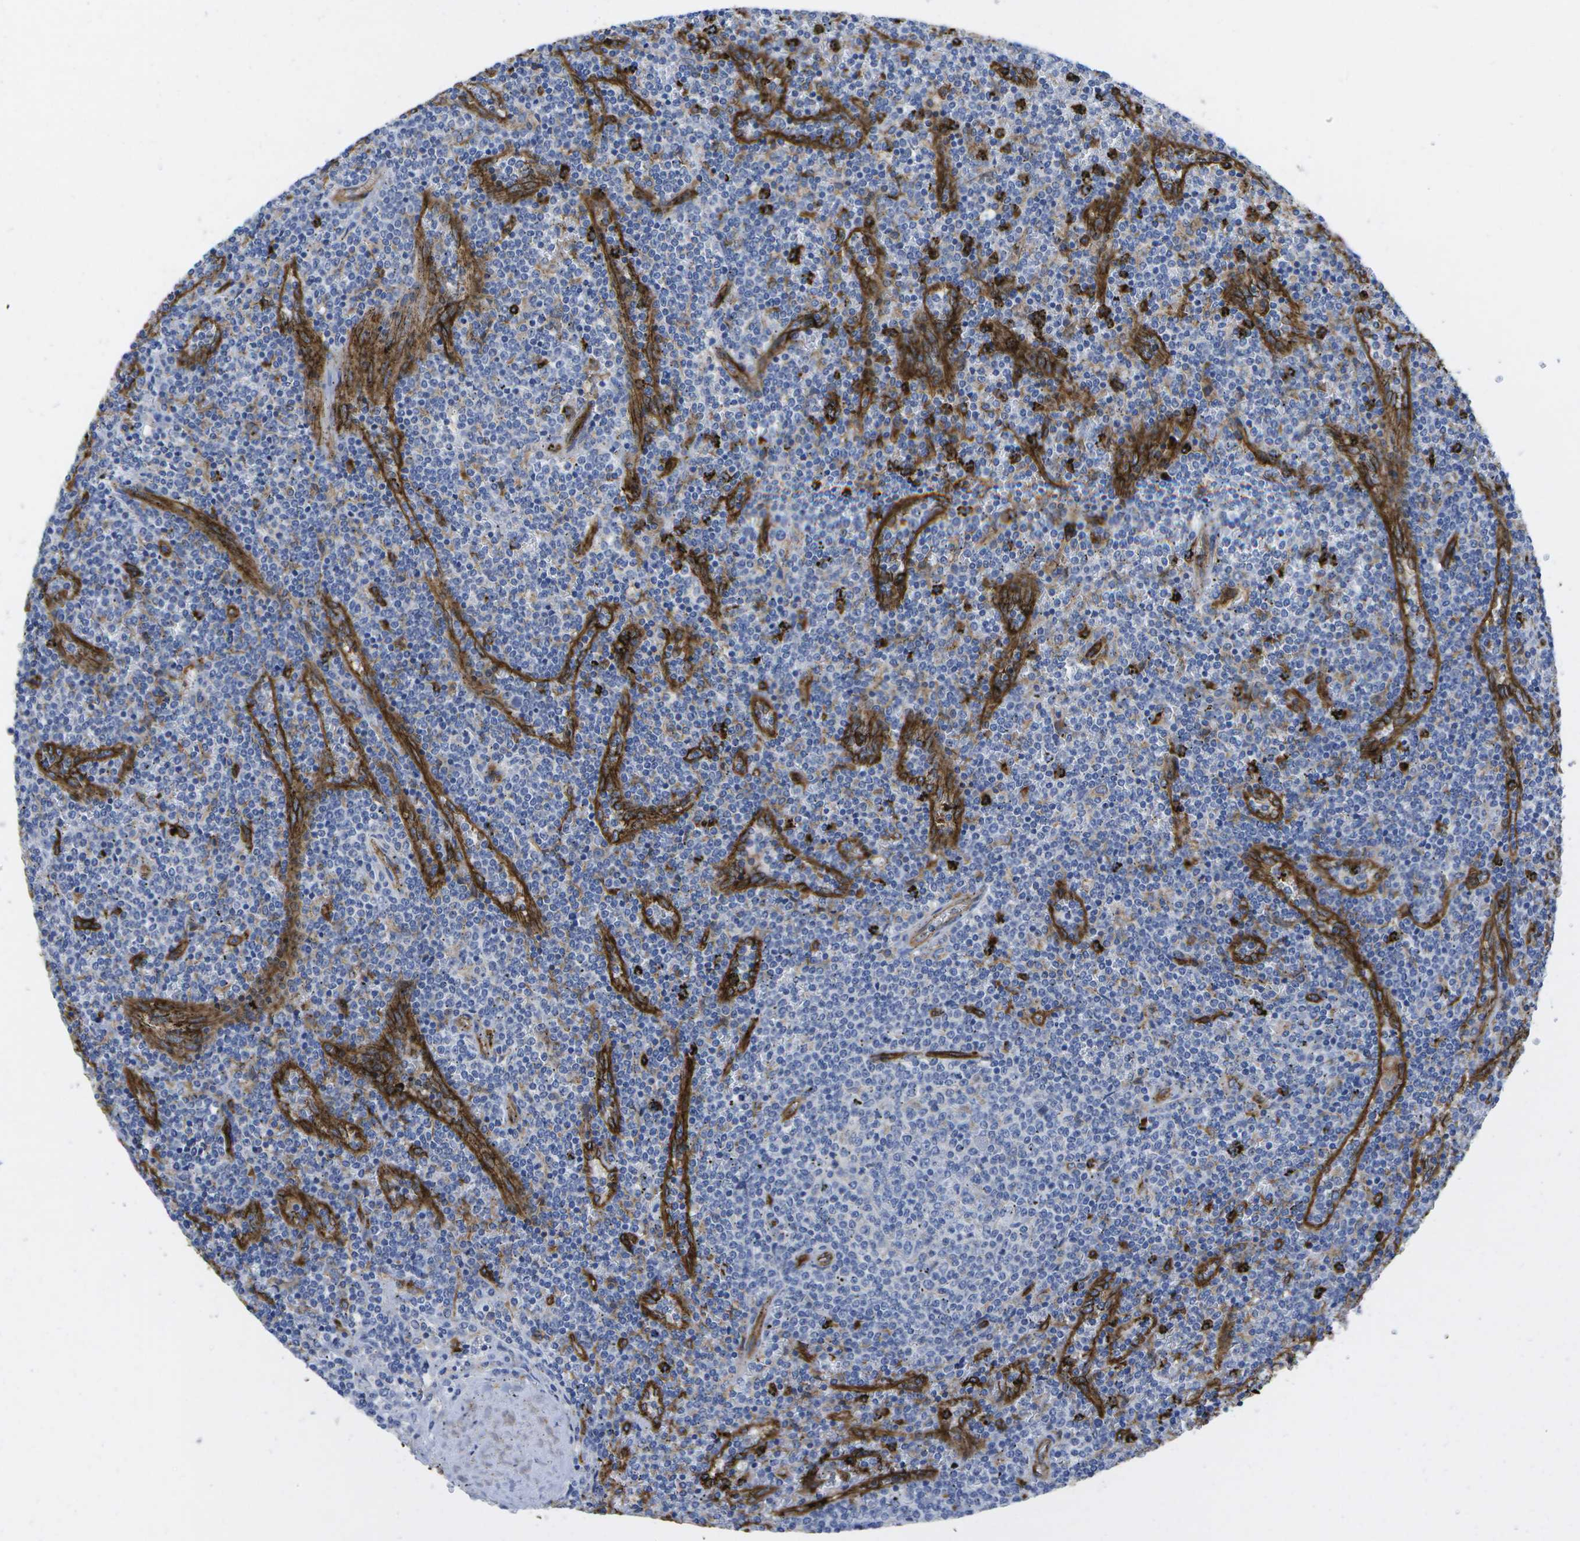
{"staining": {"intensity": "negative", "quantity": "none", "location": "none"}, "tissue": "lymphoma", "cell_type": "Tumor cells", "image_type": "cancer", "snomed": [{"axis": "morphology", "description": "Malignant lymphoma, non-Hodgkin's type, Low grade"}, {"axis": "topography", "description": "Spleen"}], "caption": "The immunohistochemistry photomicrograph has no significant expression in tumor cells of malignant lymphoma, non-Hodgkin's type (low-grade) tissue.", "gene": "DYSF", "patient": {"sex": "female", "age": 50}}